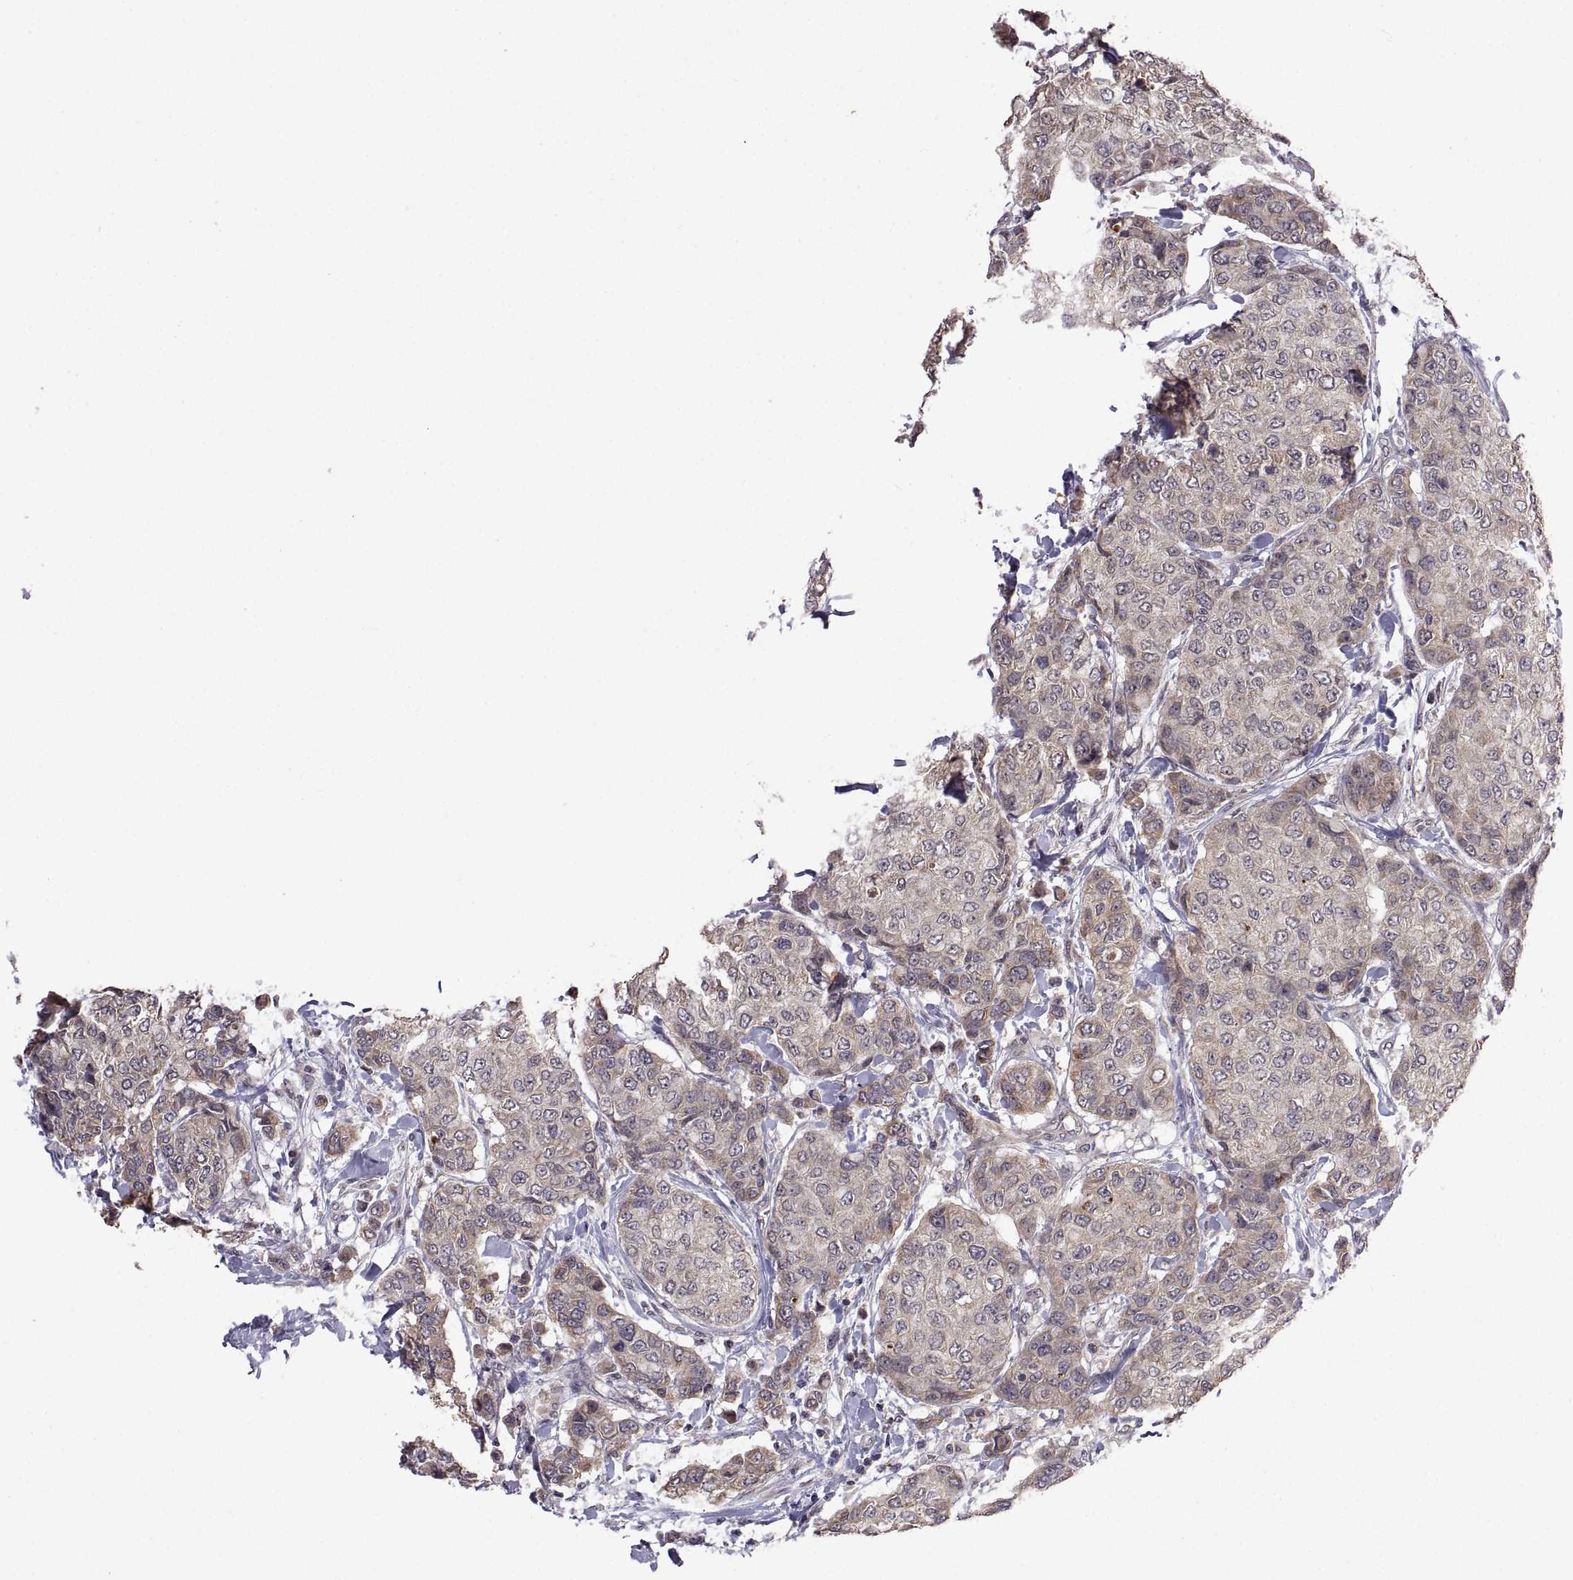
{"staining": {"intensity": "weak", "quantity": ">75%", "location": "cytoplasmic/membranous"}, "tissue": "breast cancer", "cell_type": "Tumor cells", "image_type": "cancer", "snomed": [{"axis": "morphology", "description": "Duct carcinoma"}, {"axis": "topography", "description": "Breast"}], "caption": "This histopathology image exhibits breast cancer (intraductal carcinoma) stained with immunohistochemistry (IHC) to label a protein in brown. The cytoplasmic/membranous of tumor cells show weak positivity for the protein. Nuclei are counter-stained blue.", "gene": "LAMA1", "patient": {"sex": "female", "age": 27}}